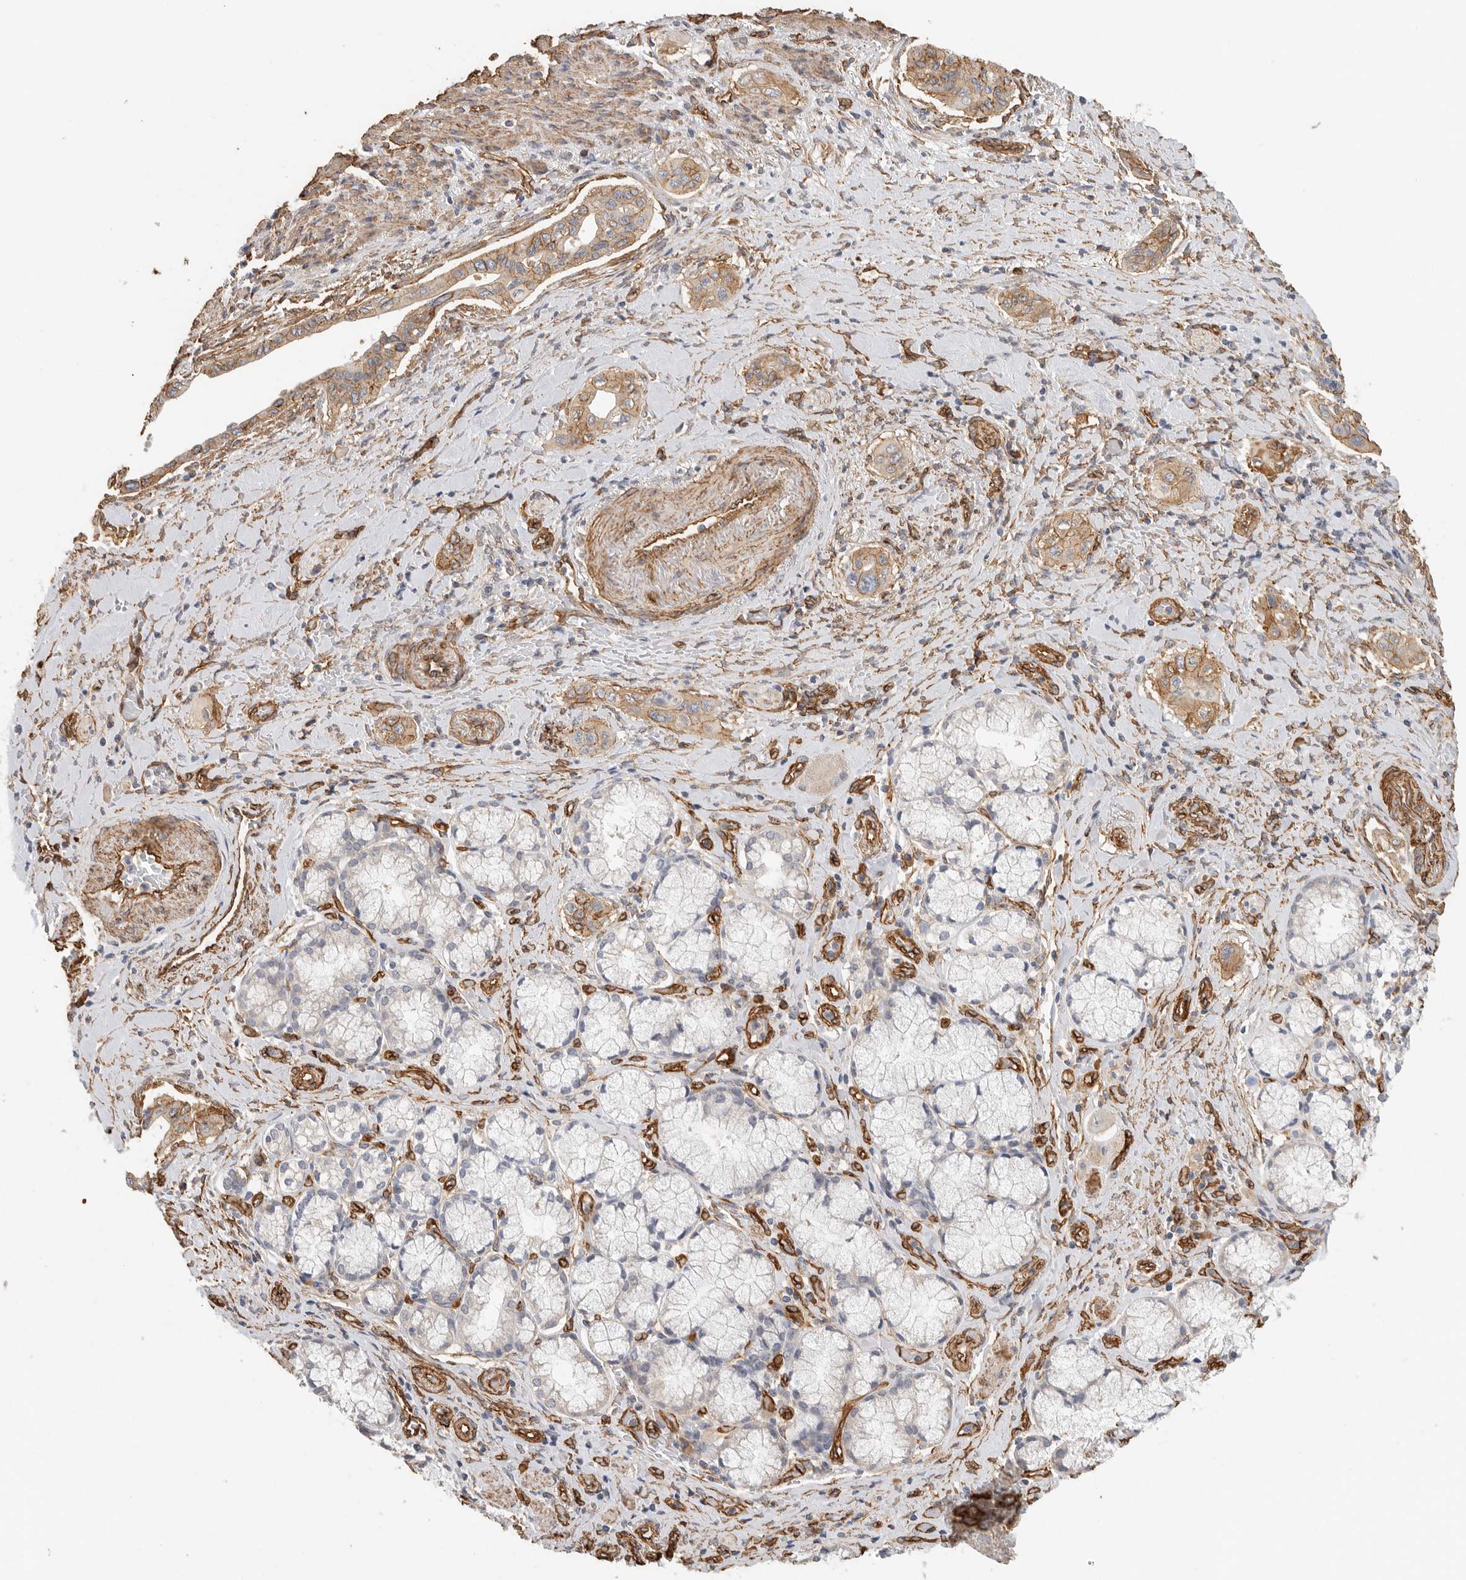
{"staining": {"intensity": "moderate", "quantity": ">75%", "location": "cytoplasmic/membranous"}, "tissue": "pancreatic cancer", "cell_type": "Tumor cells", "image_type": "cancer", "snomed": [{"axis": "morphology", "description": "Adenocarcinoma, NOS"}, {"axis": "topography", "description": "Pancreas"}], "caption": "Pancreatic cancer stained with a brown dye demonstrates moderate cytoplasmic/membranous positive positivity in about >75% of tumor cells.", "gene": "JMJD4", "patient": {"sex": "male", "age": 77}}